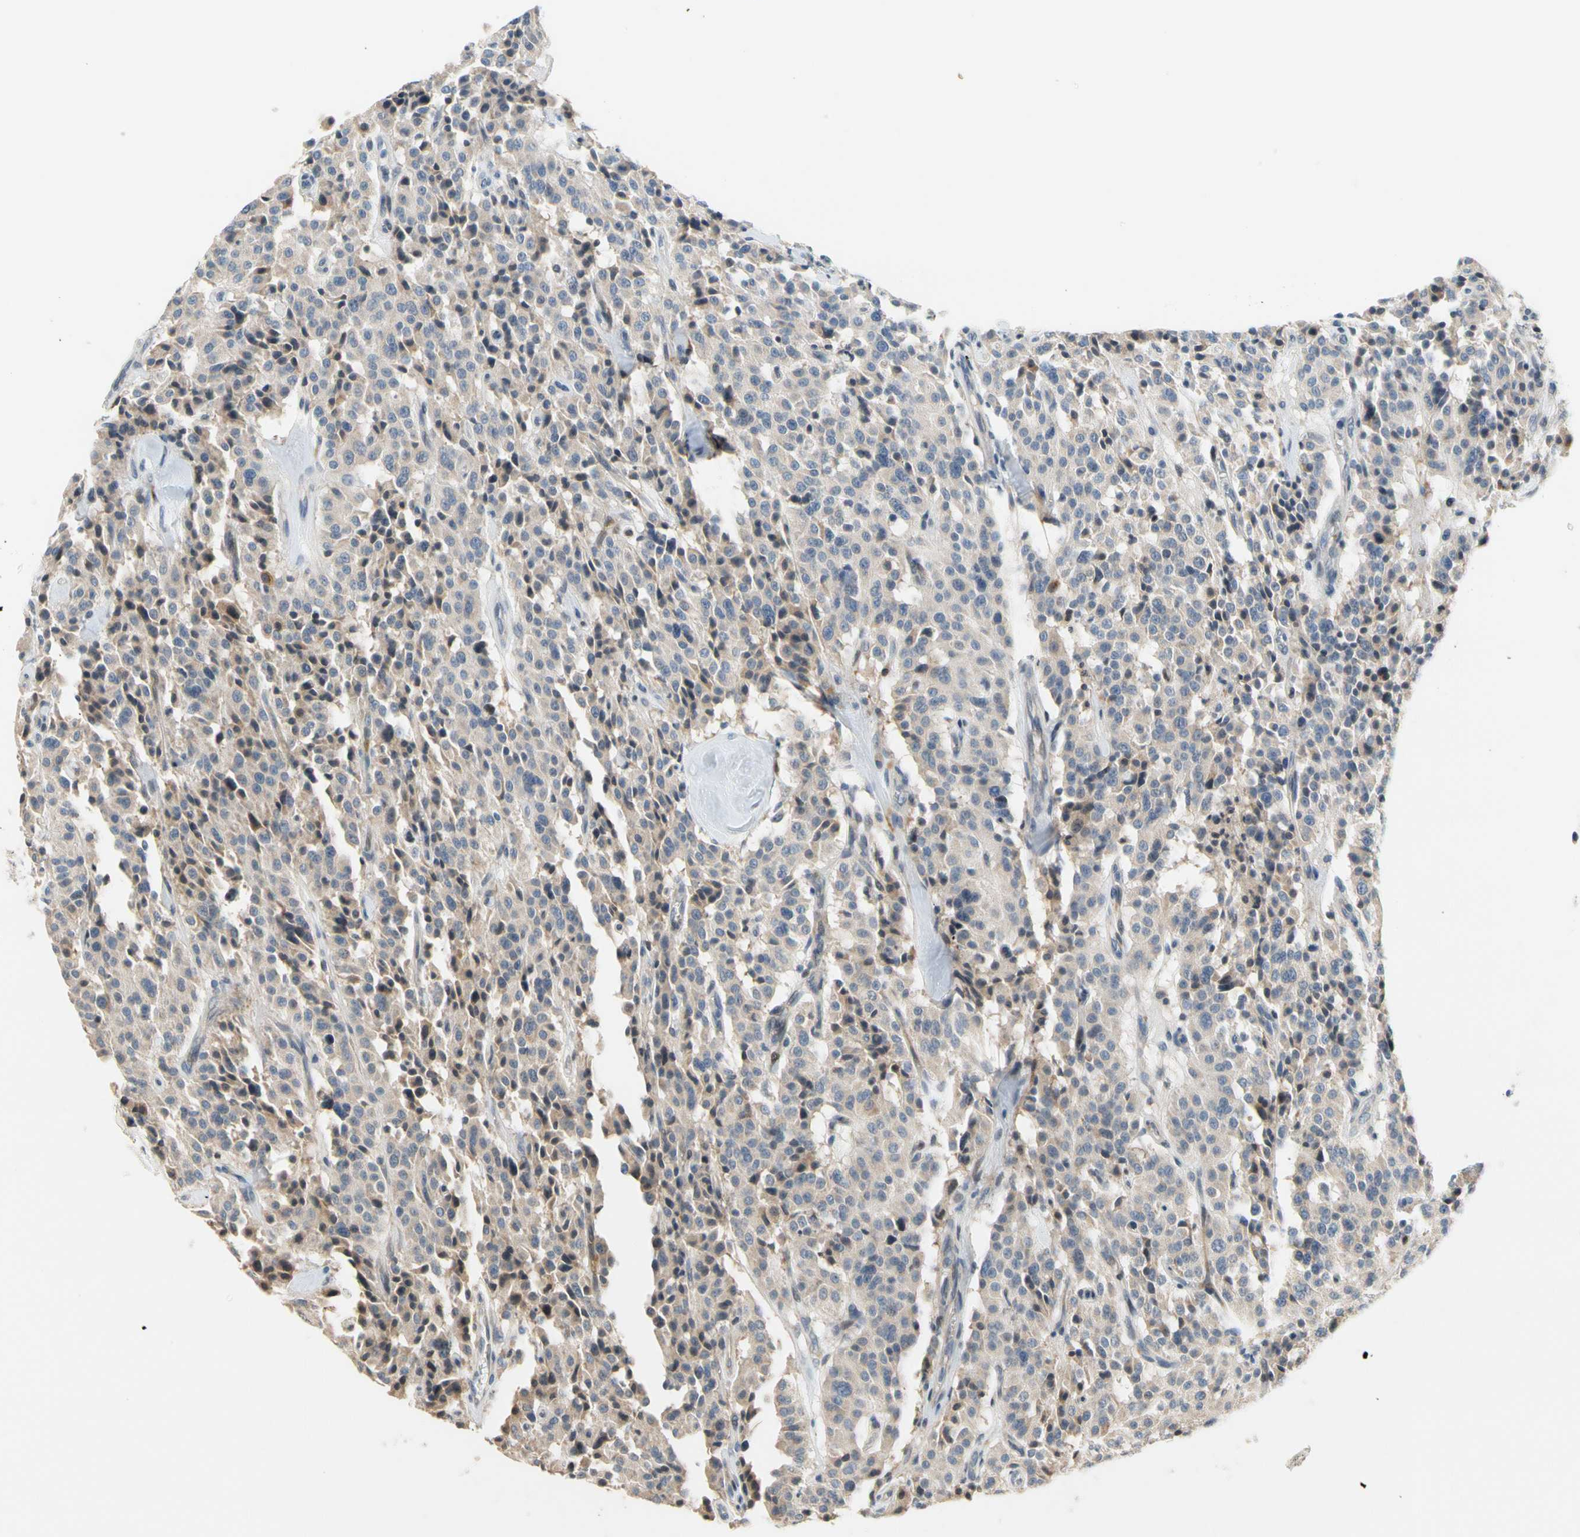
{"staining": {"intensity": "weak", "quantity": "25%-75%", "location": "cytoplasmic/membranous"}, "tissue": "carcinoid", "cell_type": "Tumor cells", "image_type": "cancer", "snomed": [{"axis": "morphology", "description": "Carcinoid, malignant, NOS"}, {"axis": "topography", "description": "Lung"}], "caption": "IHC (DAB (3,3'-diaminobenzidine)) staining of carcinoid (malignant) demonstrates weak cytoplasmic/membranous protein positivity in about 25%-75% of tumor cells.", "gene": "PIP5K1B", "patient": {"sex": "male", "age": 30}}